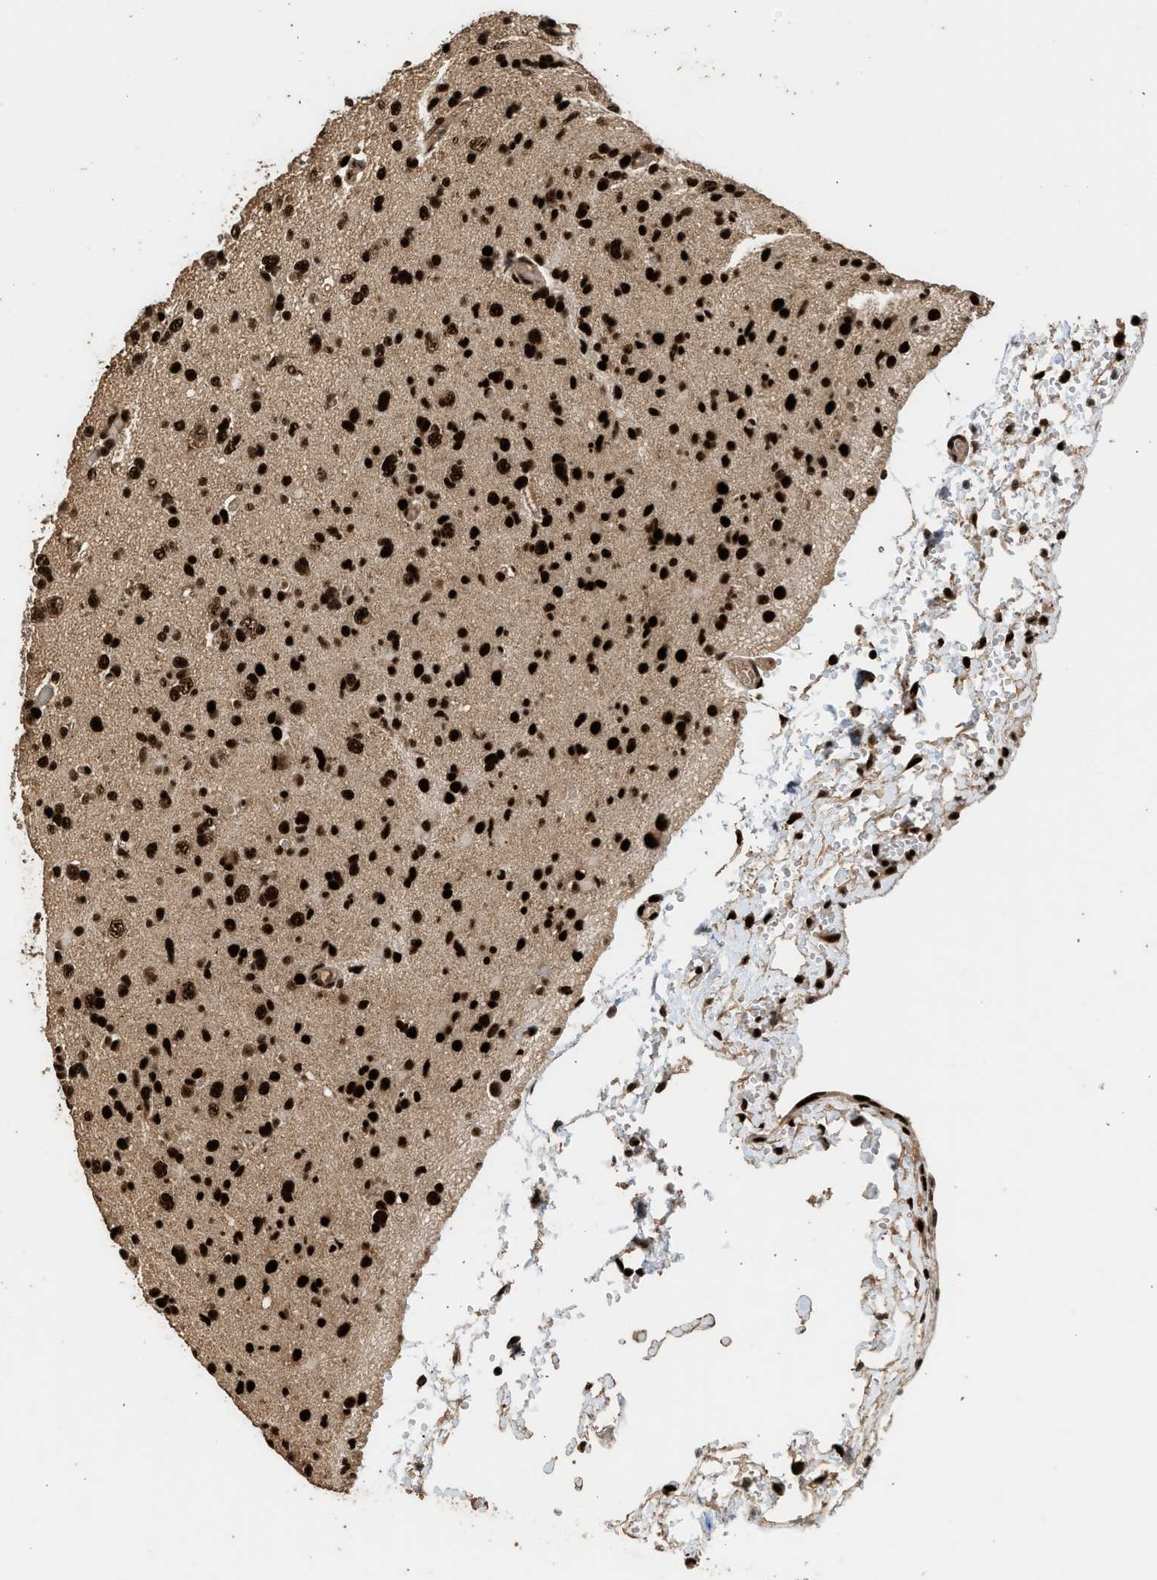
{"staining": {"intensity": "strong", "quantity": ">75%", "location": "nuclear"}, "tissue": "glioma", "cell_type": "Tumor cells", "image_type": "cancer", "snomed": [{"axis": "morphology", "description": "Glioma, malignant, Low grade"}, {"axis": "topography", "description": "Brain"}], "caption": "Strong nuclear positivity is appreciated in about >75% of tumor cells in glioma.", "gene": "PPP4R3B", "patient": {"sex": "female", "age": 22}}